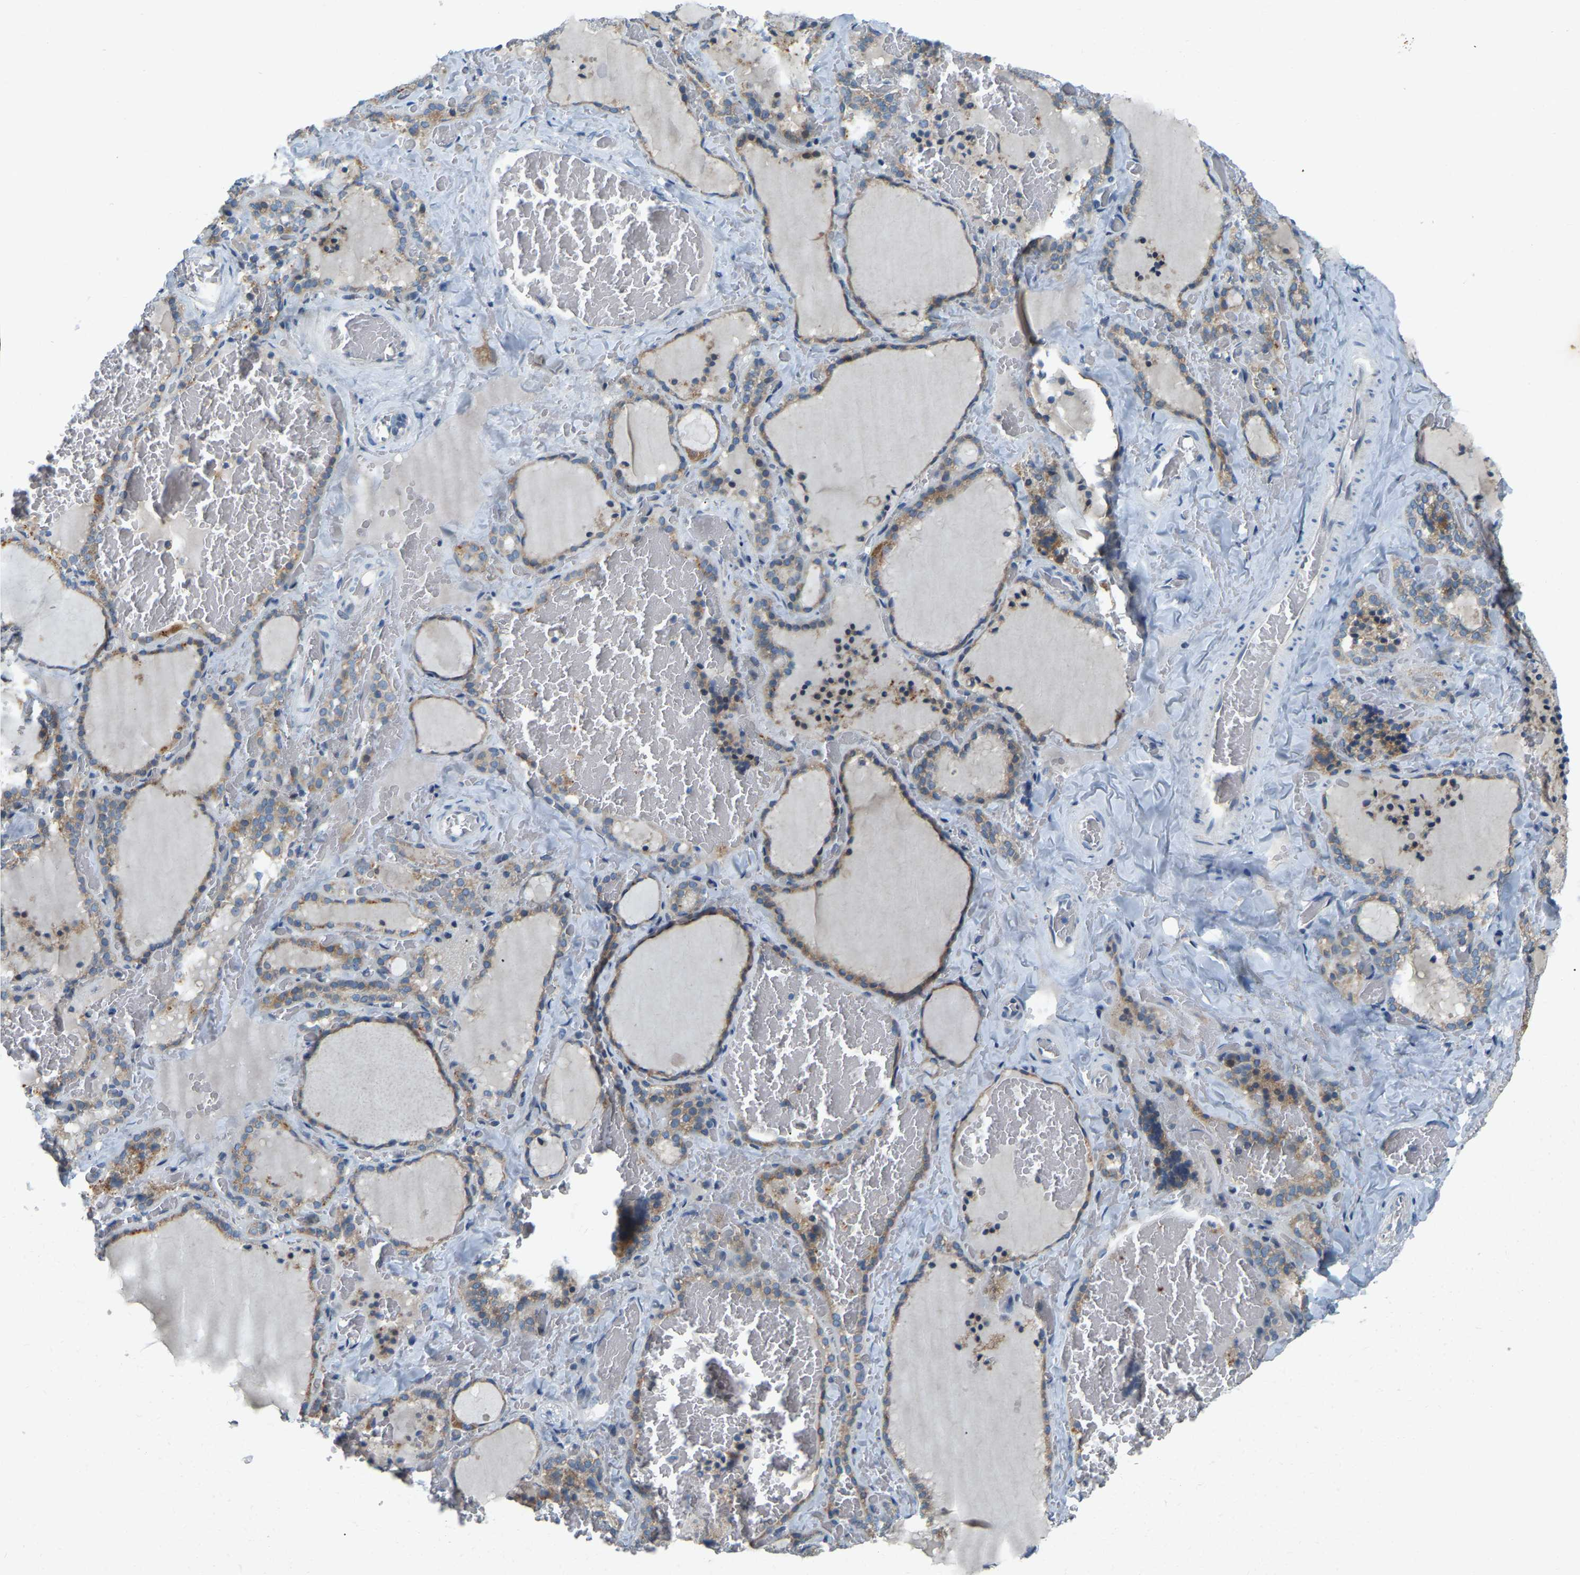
{"staining": {"intensity": "moderate", "quantity": ">75%", "location": "cytoplasmic/membranous"}, "tissue": "thyroid gland", "cell_type": "Glandular cells", "image_type": "normal", "snomed": [{"axis": "morphology", "description": "Normal tissue, NOS"}, {"axis": "topography", "description": "Thyroid gland"}], "caption": "The image shows staining of unremarkable thyroid gland, revealing moderate cytoplasmic/membranous protein positivity (brown color) within glandular cells.", "gene": "ENSG00000283765", "patient": {"sex": "female", "age": 22}}